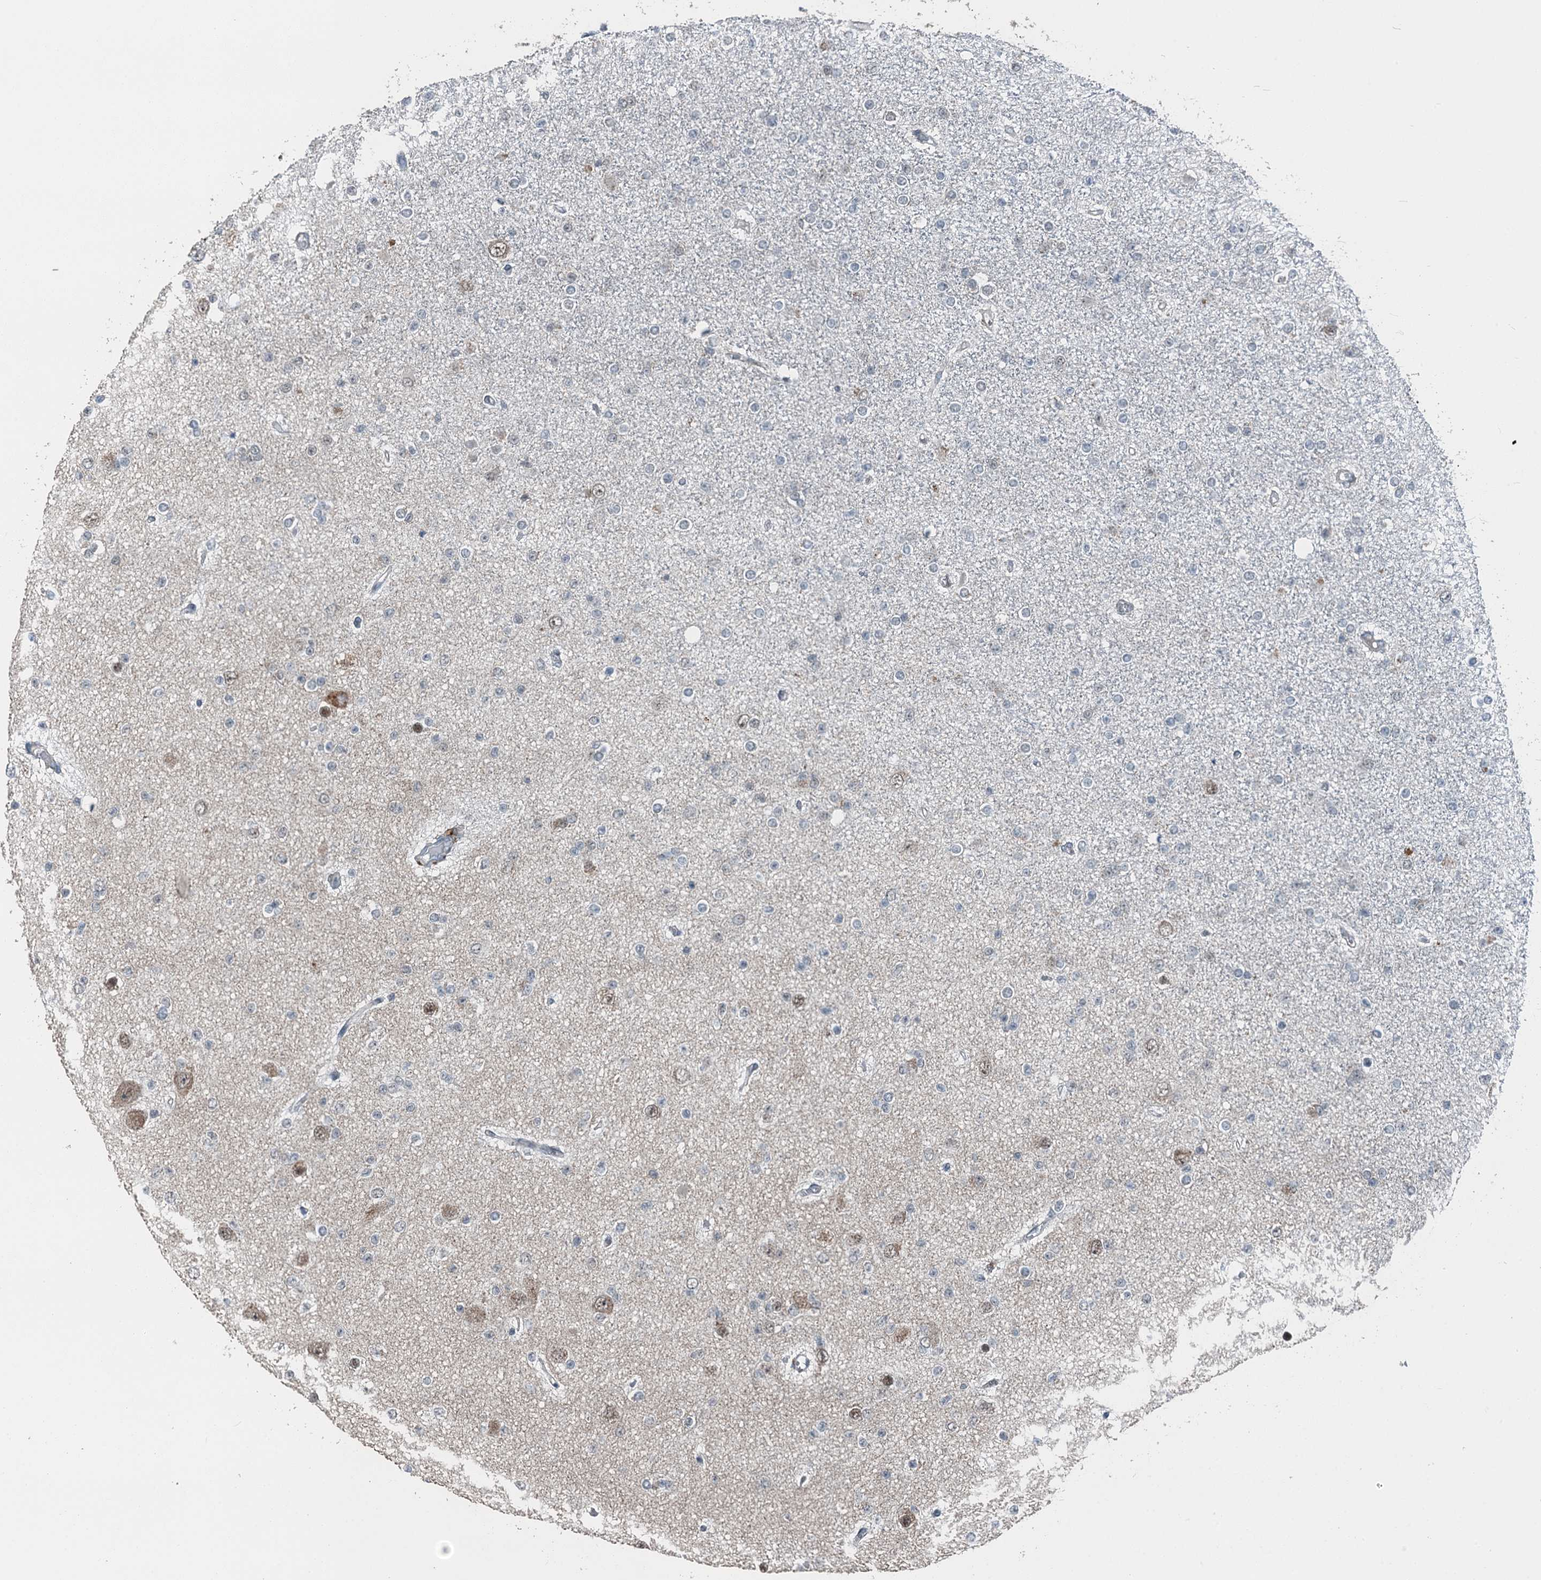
{"staining": {"intensity": "negative", "quantity": "none", "location": "none"}, "tissue": "glioma", "cell_type": "Tumor cells", "image_type": "cancer", "snomed": [{"axis": "morphology", "description": "Glioma, malignant, Low grade"}, {"axis": "topography", "description": "Brain"}], "caption": "The micrograph displays no staining of tumor cells in low-grade glioma (malignant).", "gene": "BMERB1", "patient": {"sex": "female", "age": 22}}